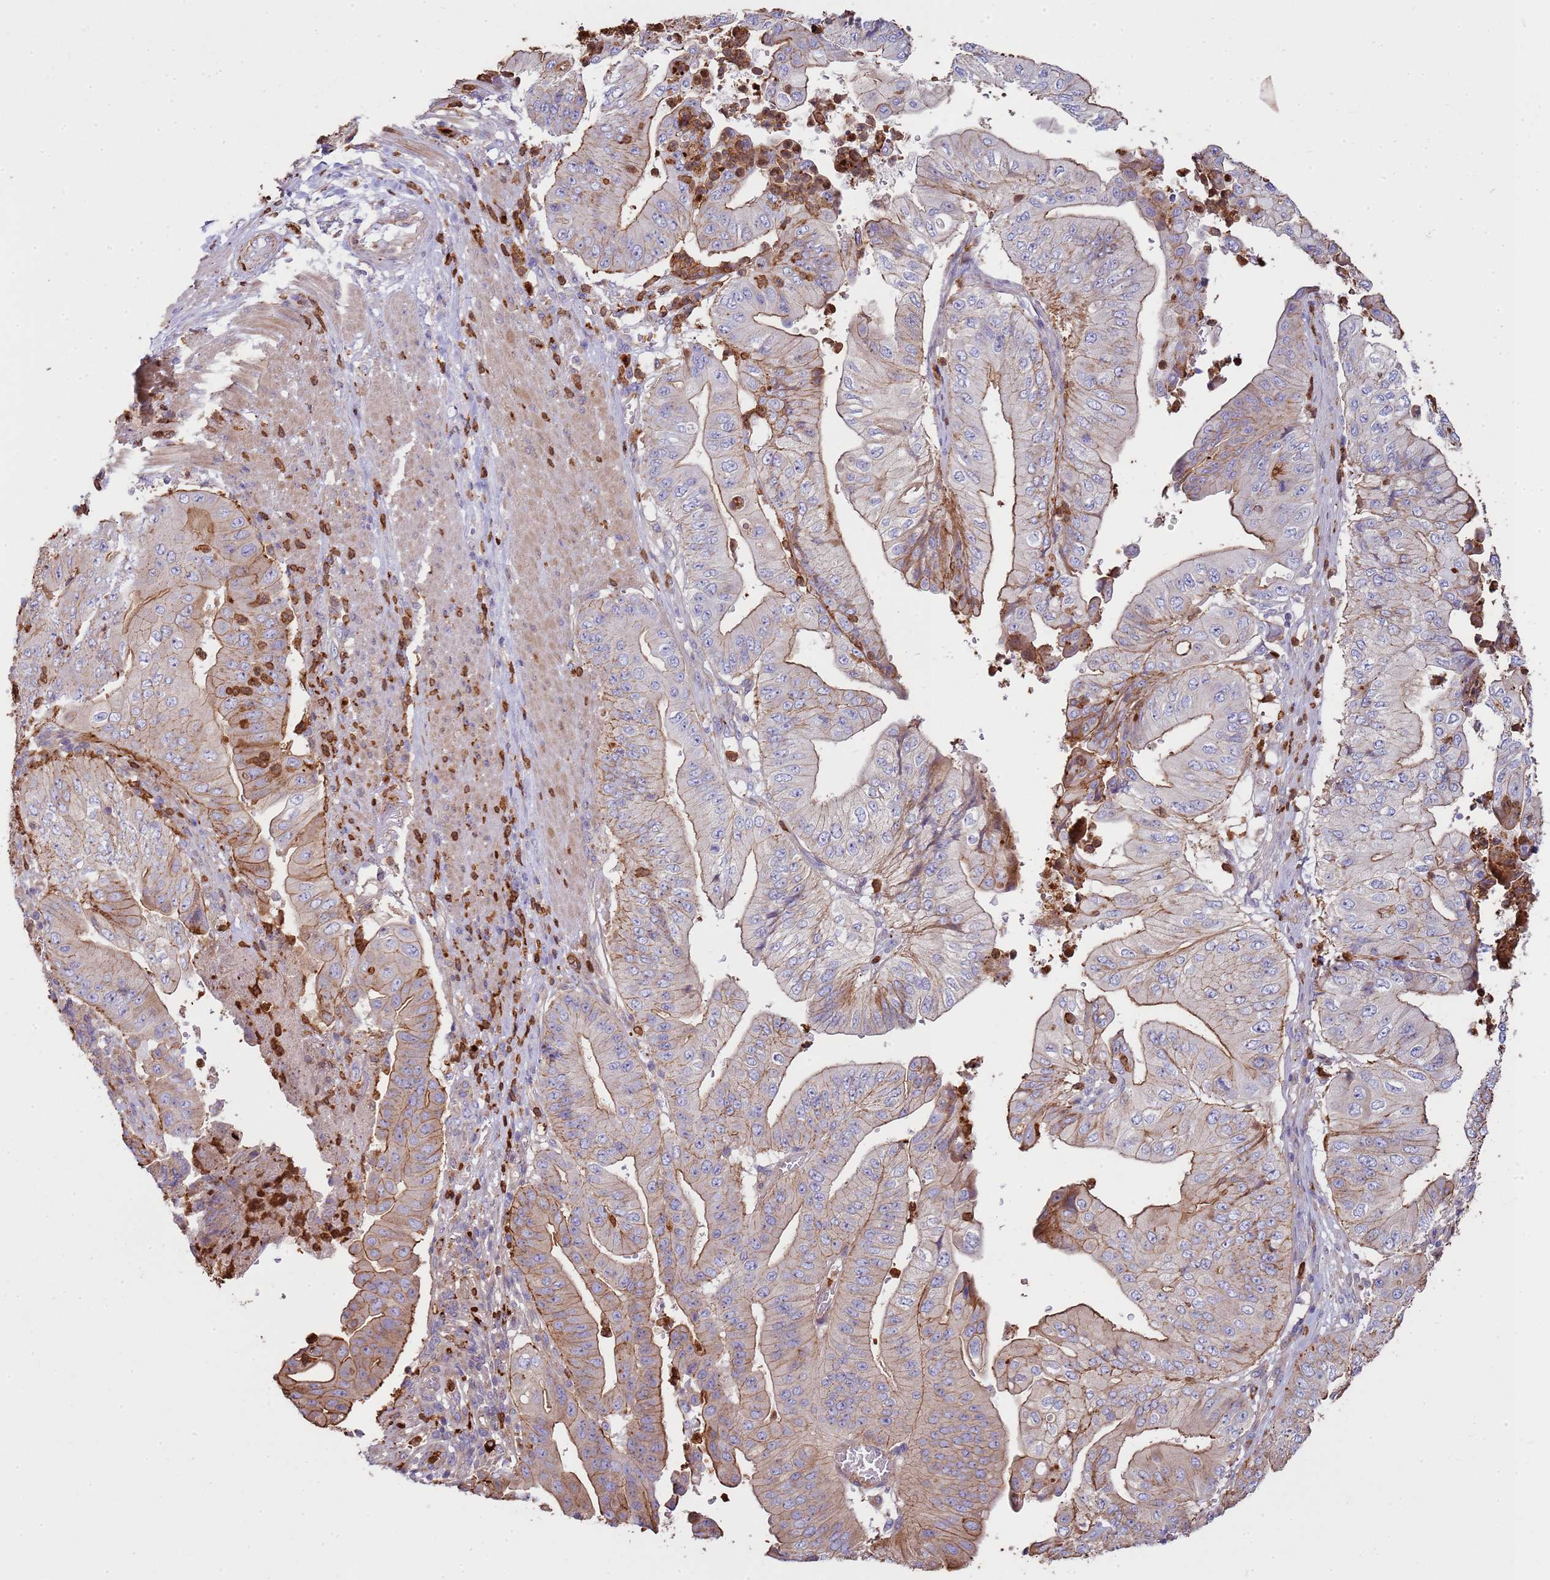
{"staining": {"intensity": "strong", "quantity": "<25%", "location": "cytoplasmic/membranous"}, "tissue": "pancreatic cancer", "cell_type": "Tumor cells", "image_type": "cancer", "snomed": [{"axis": "morphology", "description": "Adenocarcinoma, NOS"}, {"axis": "topography", "description": "Pancreas"}], "caption": "Immunohistochemistry (IHC) photomicrograph of neoplastic tissue: pancreatic adenocarcinoma stained using IHC shows medium levels of strong protein expression localized specifically in the cytoplasmic/membranous of tumor cells, appearing as a cytoplasmic/membranous brown color.", "gene": "NDUFAF4", "patient": {"sex": "female", "age": 77}}